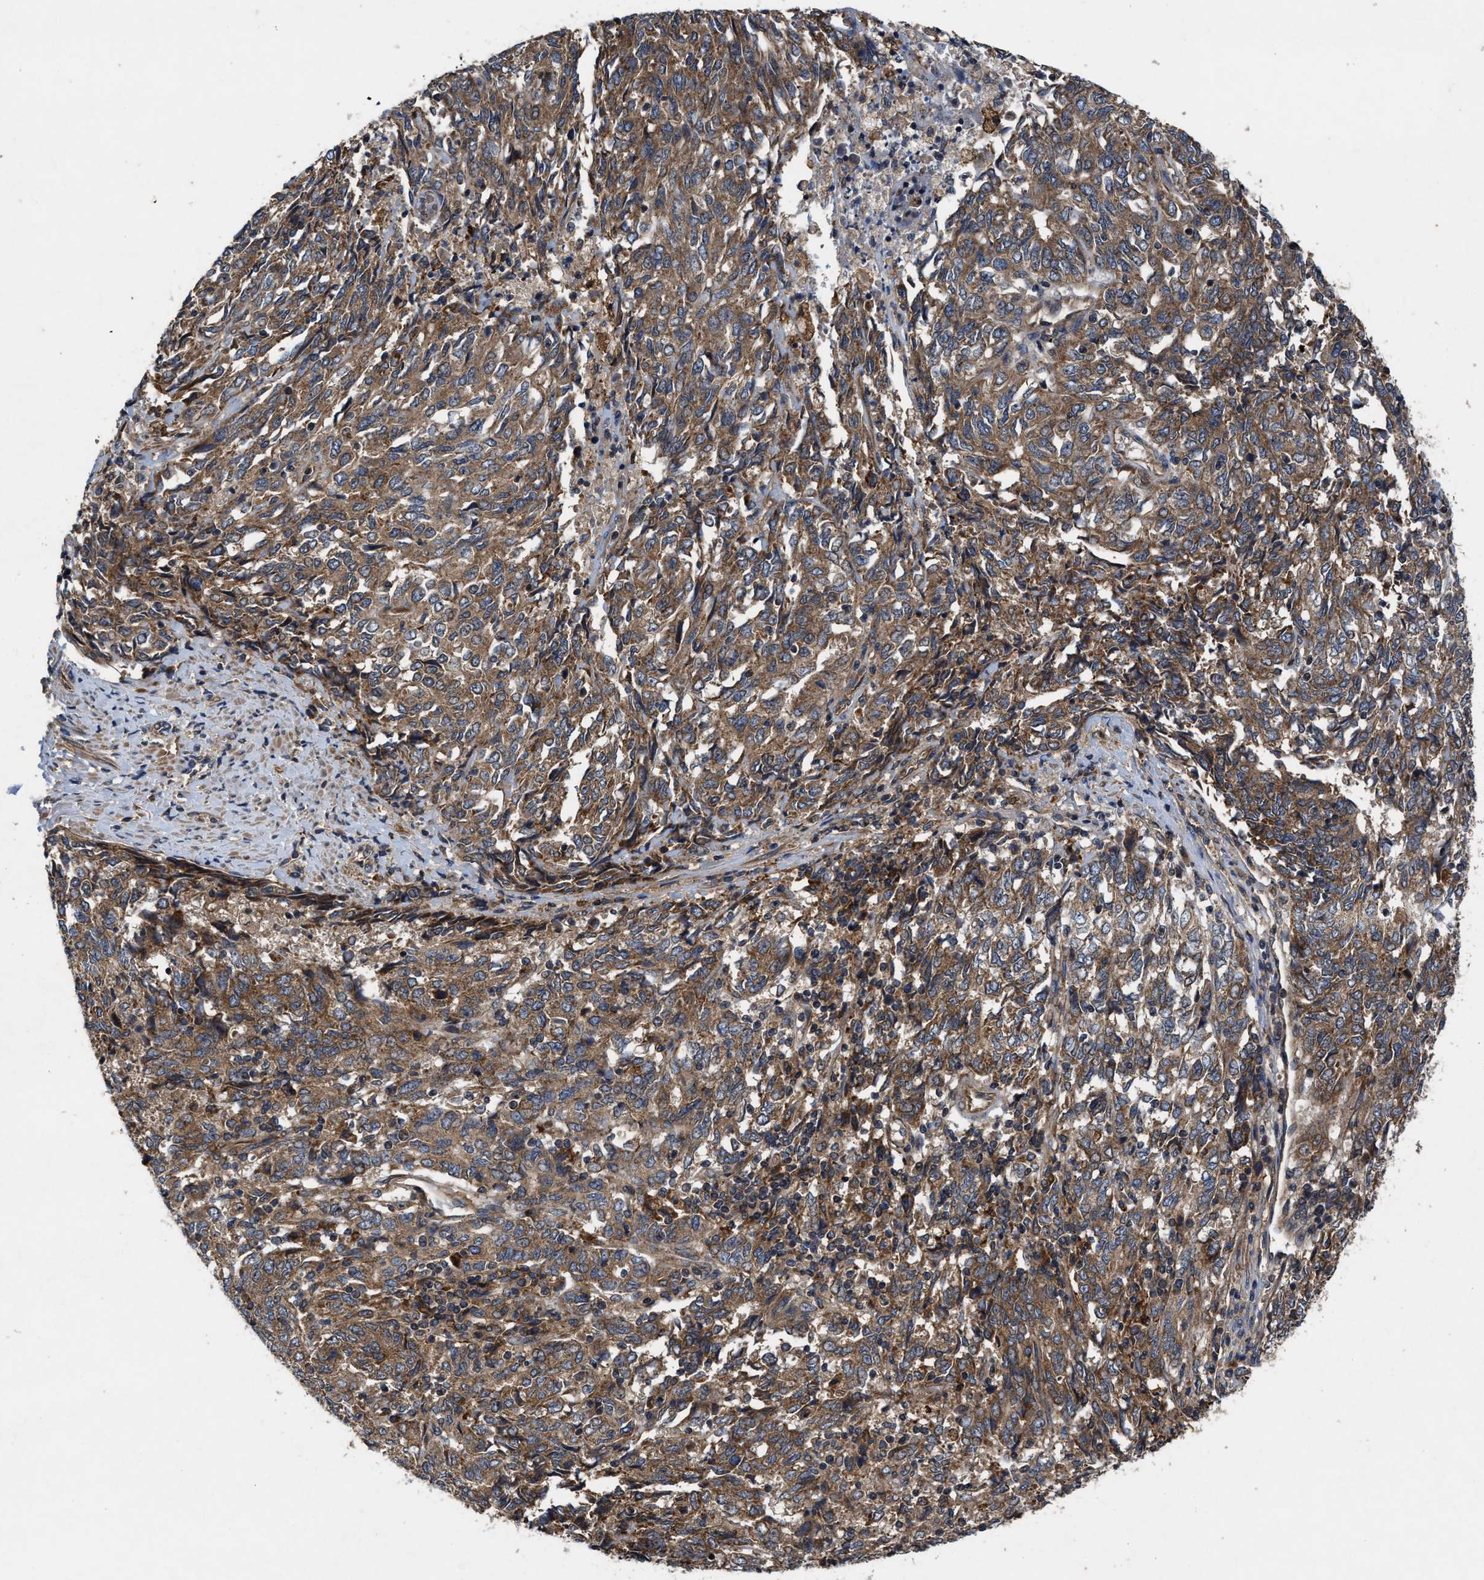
{"staining": {"intensity": "moderate", "quantity": ">75%", "location": "cytoplasmic/membranous"}, "tissue": "endometrial cancer", "cell_type": "Tumor cells", "image_type": "cancer", "snomed": [{"axis": "morphology", "description": "Adenocarcinoma, NOS"}, {"axis": "topography", "description": "Endometrium"}], "caption": "This micrograph displays immunohistochemistry staining of adenocarcinoma (endometrial), with medium moderate cytoplasmic/membranous staining in about >75% of tumor cells.", "gene": "EFNA4", "patient": {"sex": "female", "age": 80}}